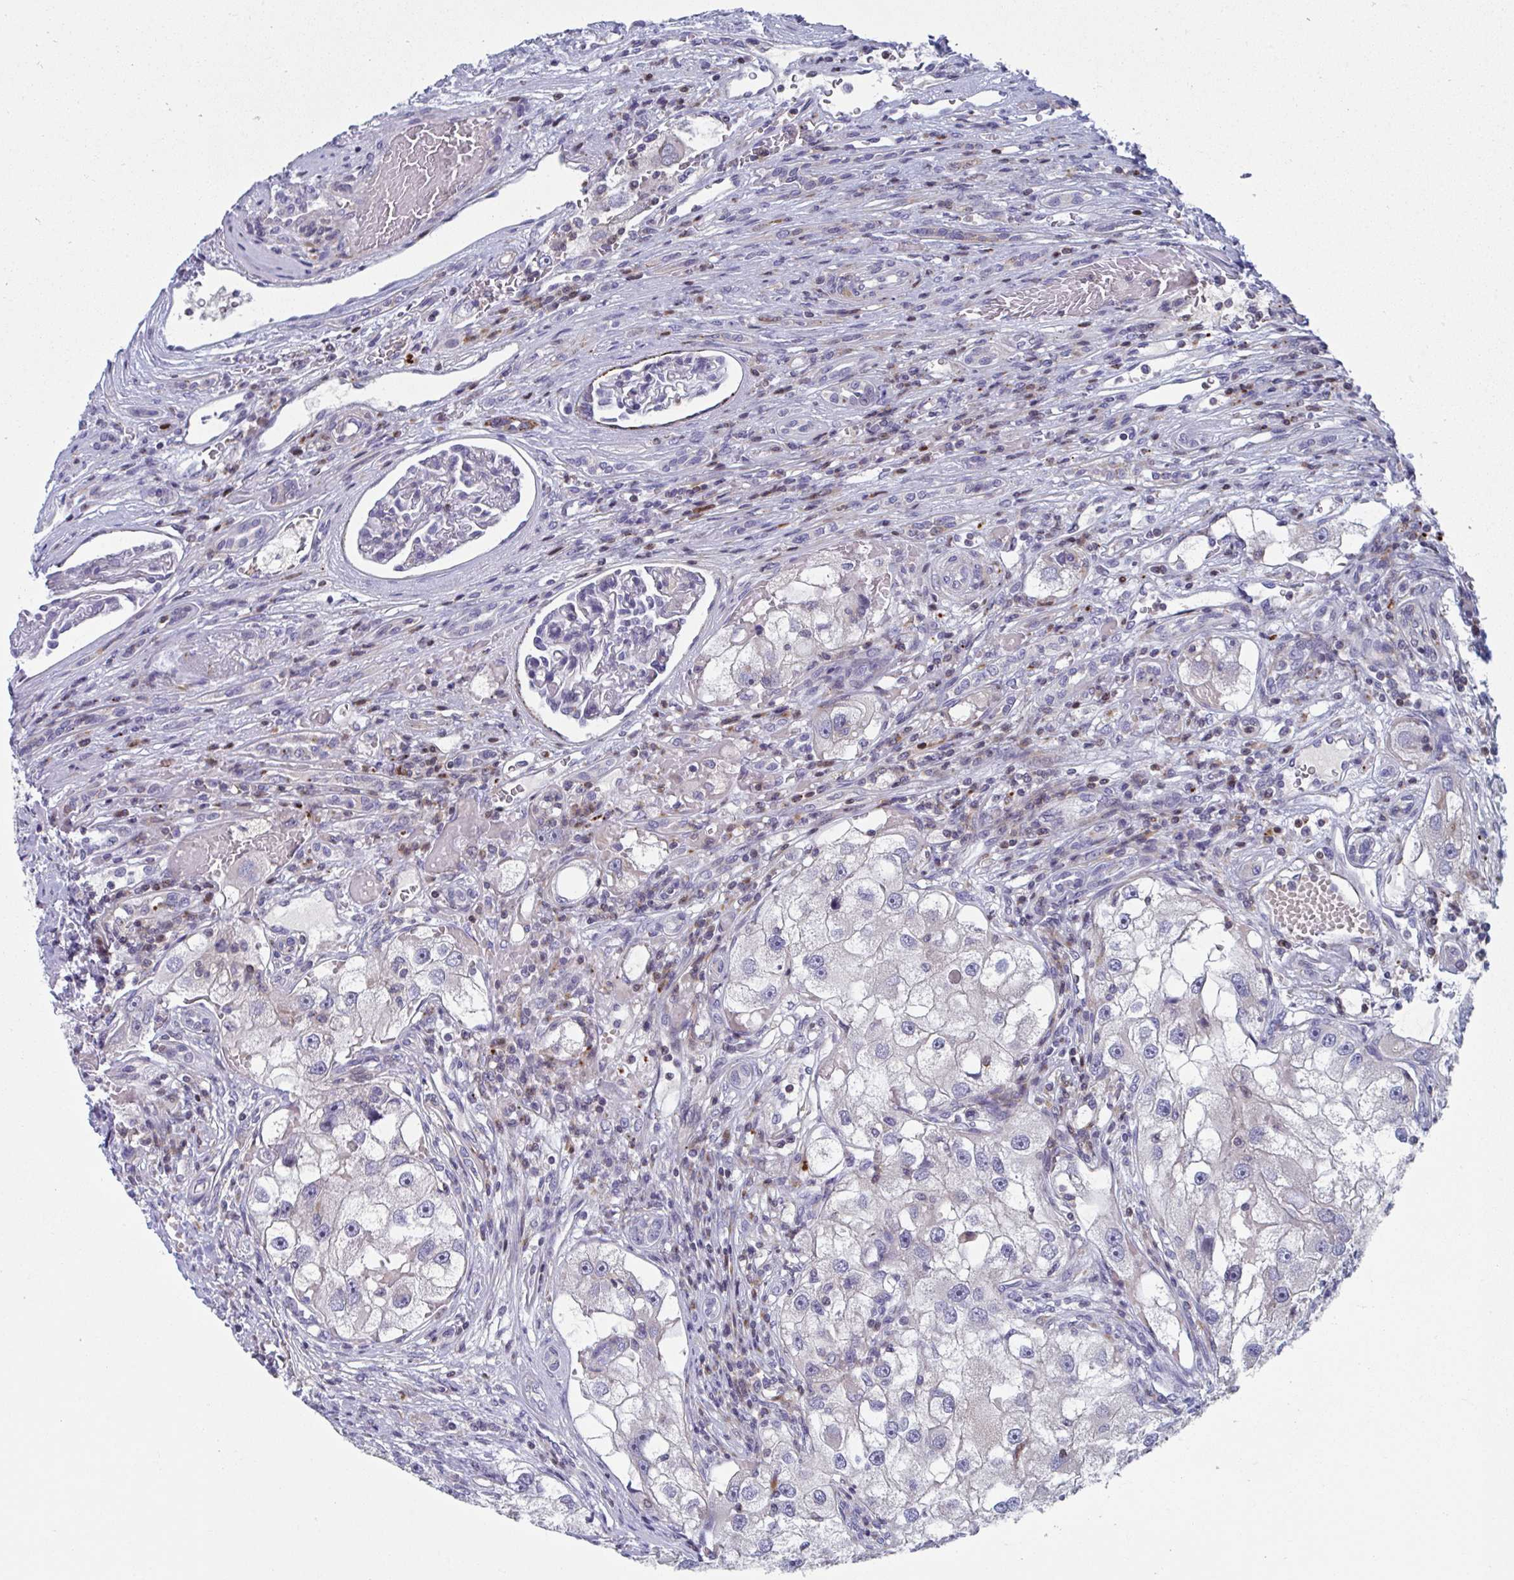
{"staining": {"intensity": "negative", "quantity": "none", "location": "none"}, "tissue": "renal cancer", "cell_type": "Tumor cells", "image_type": "cancer", "snomed": [{"axis": "morphology", "description": "Adenocarcinoma, NOS"}, {"axis": "topography", "description": "Kidney"}], "caption": "Immunohistochemical staining of human renal adenocarcinoma displays no significant expression in tumor cells. (DAB (3,3'-diaminobenzidine) IHC visualized using brightfield microscopy, high magnification).", "gene": "AOC2", "patient": {"sex": "male", "age": 63}}